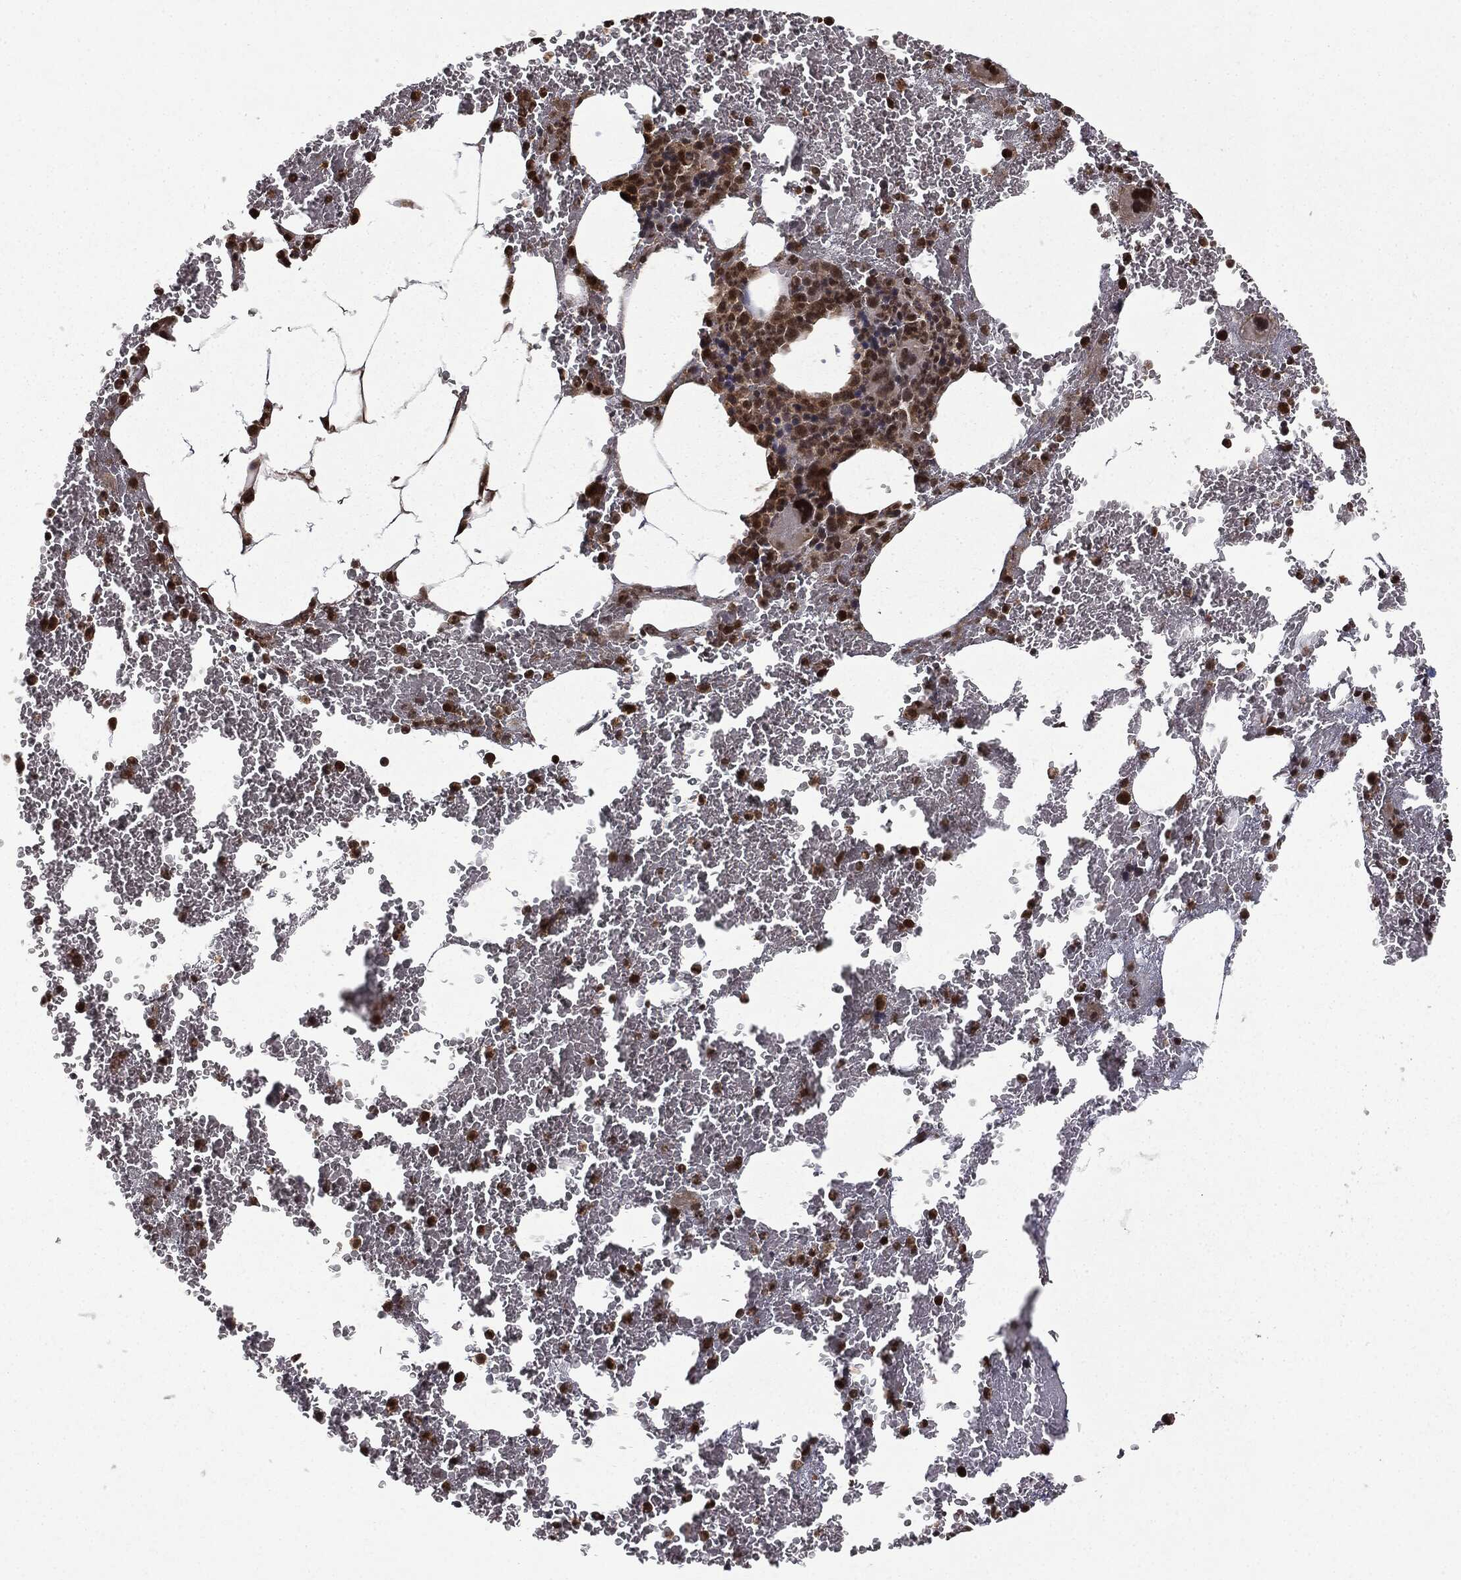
{"staining": {"intensity": "strong", "quantity": "<25%", "location": "nuclear"}, "tissue": "bone marrow", "cell_type": "Hematopoietic cells", "image_type": "normal", "snomed": [{"axis": "morphology", "description": "Normal tissue, NOS"}, {"axis": "topography", "description": "Bone marrow"}], "caption": "Hematopoietic cells exhibit medium levels of strong nuclear expression in about <25% of cells in benign human bone marrow.", "gene": "ZNHIT6", "patient": {"sex": "male", "age": 91}}